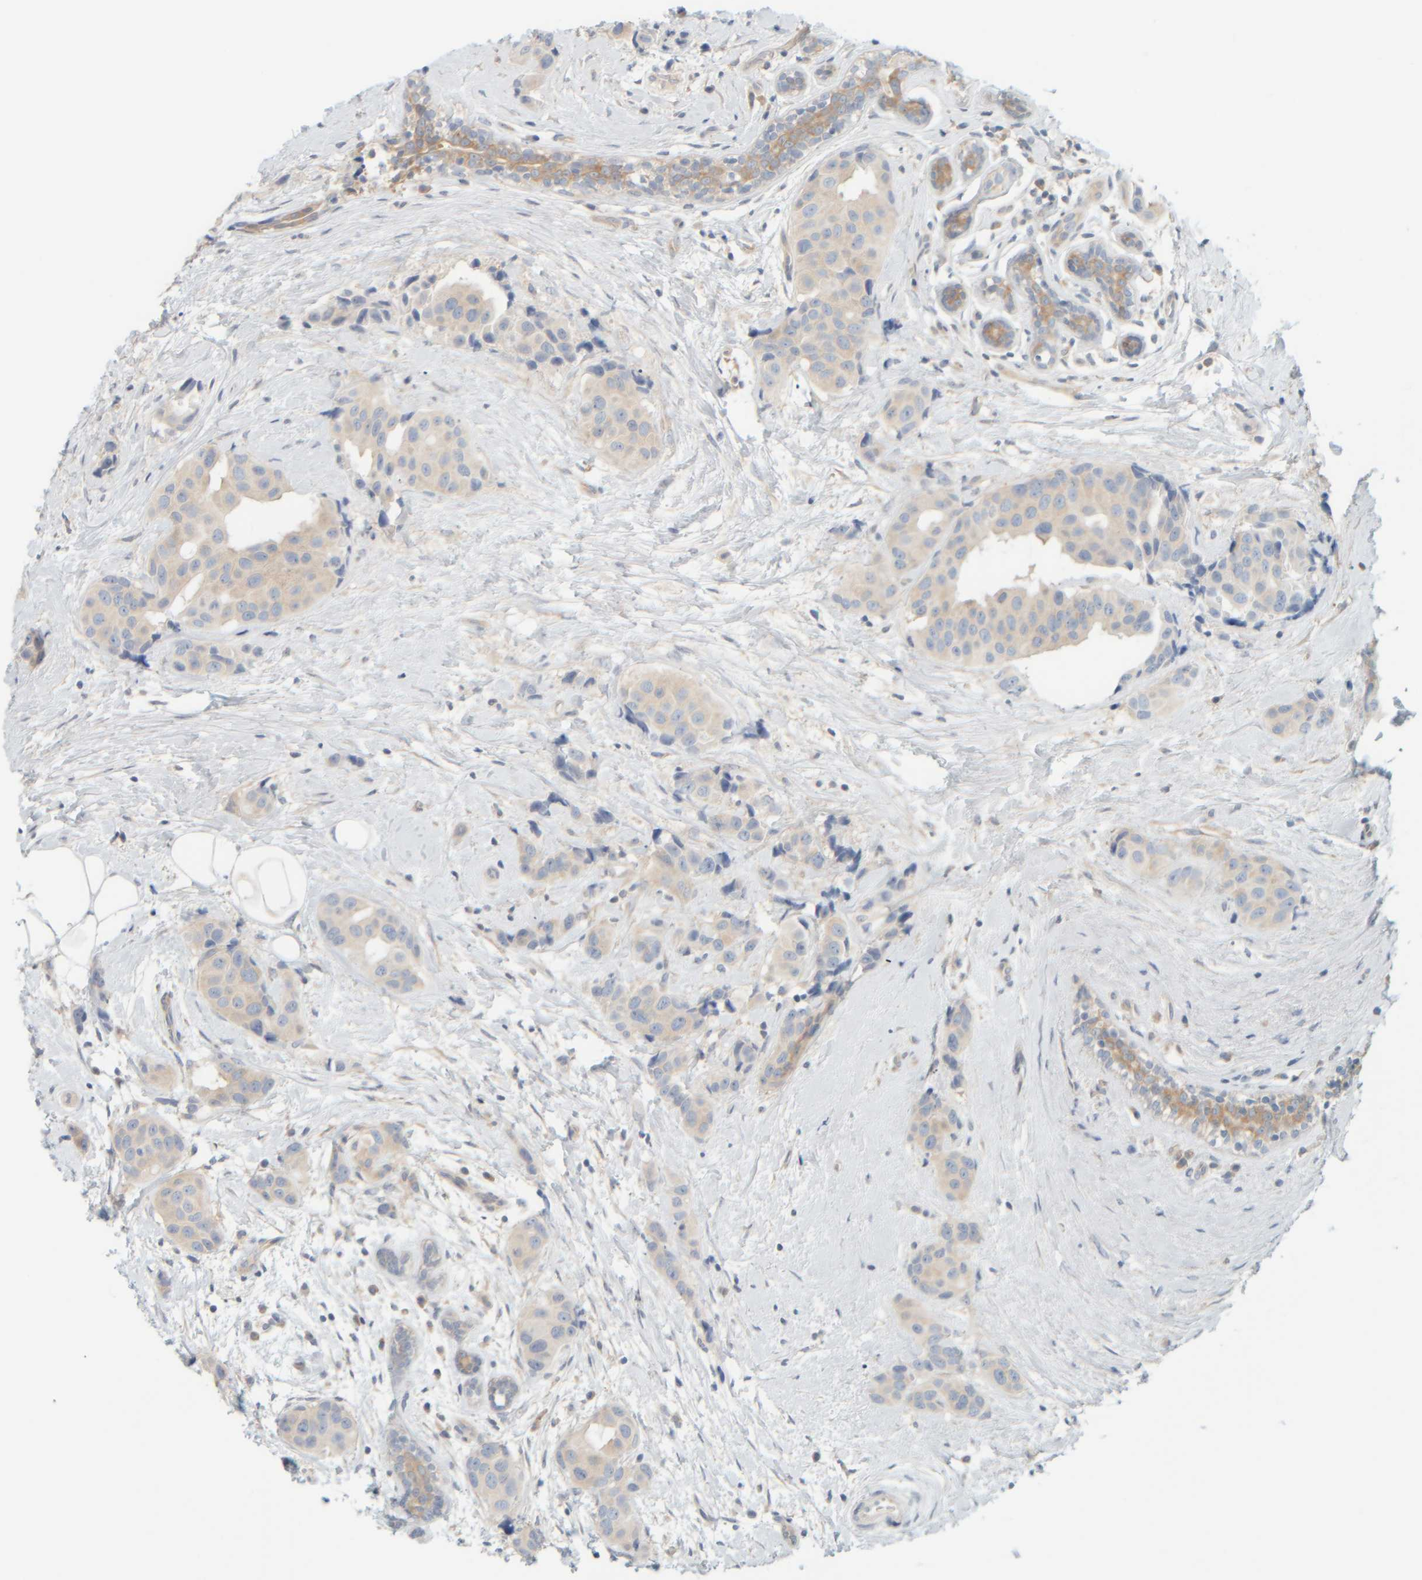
{"staining": {"intensity": "weak", "quantity": "<25%", "location": "cytoplasmic/membranous"}, "tissue": "breast cancer", "cell_type": "Tumor cells", "image_type": "cancer", "snomed": [{"axis": "morphology", "description": "Normal tissue, NOS"}, {"axis": "morphology", "description": "Duct carcinoma"}, {"axis": "topography", "description": "Breast"}], "caption": "Tumor cells are negative for protein expression in human breast cancer. Brightfield microscopy of immunohistochemistry (IHC) stained with DAB (3,3'-diaminobenzidine) (brown) and hematoxylin (blue), captured at high magnification.", "gene": "PTGES3L-AARSD1", "patient": {"sex": "female", "age": 39}}